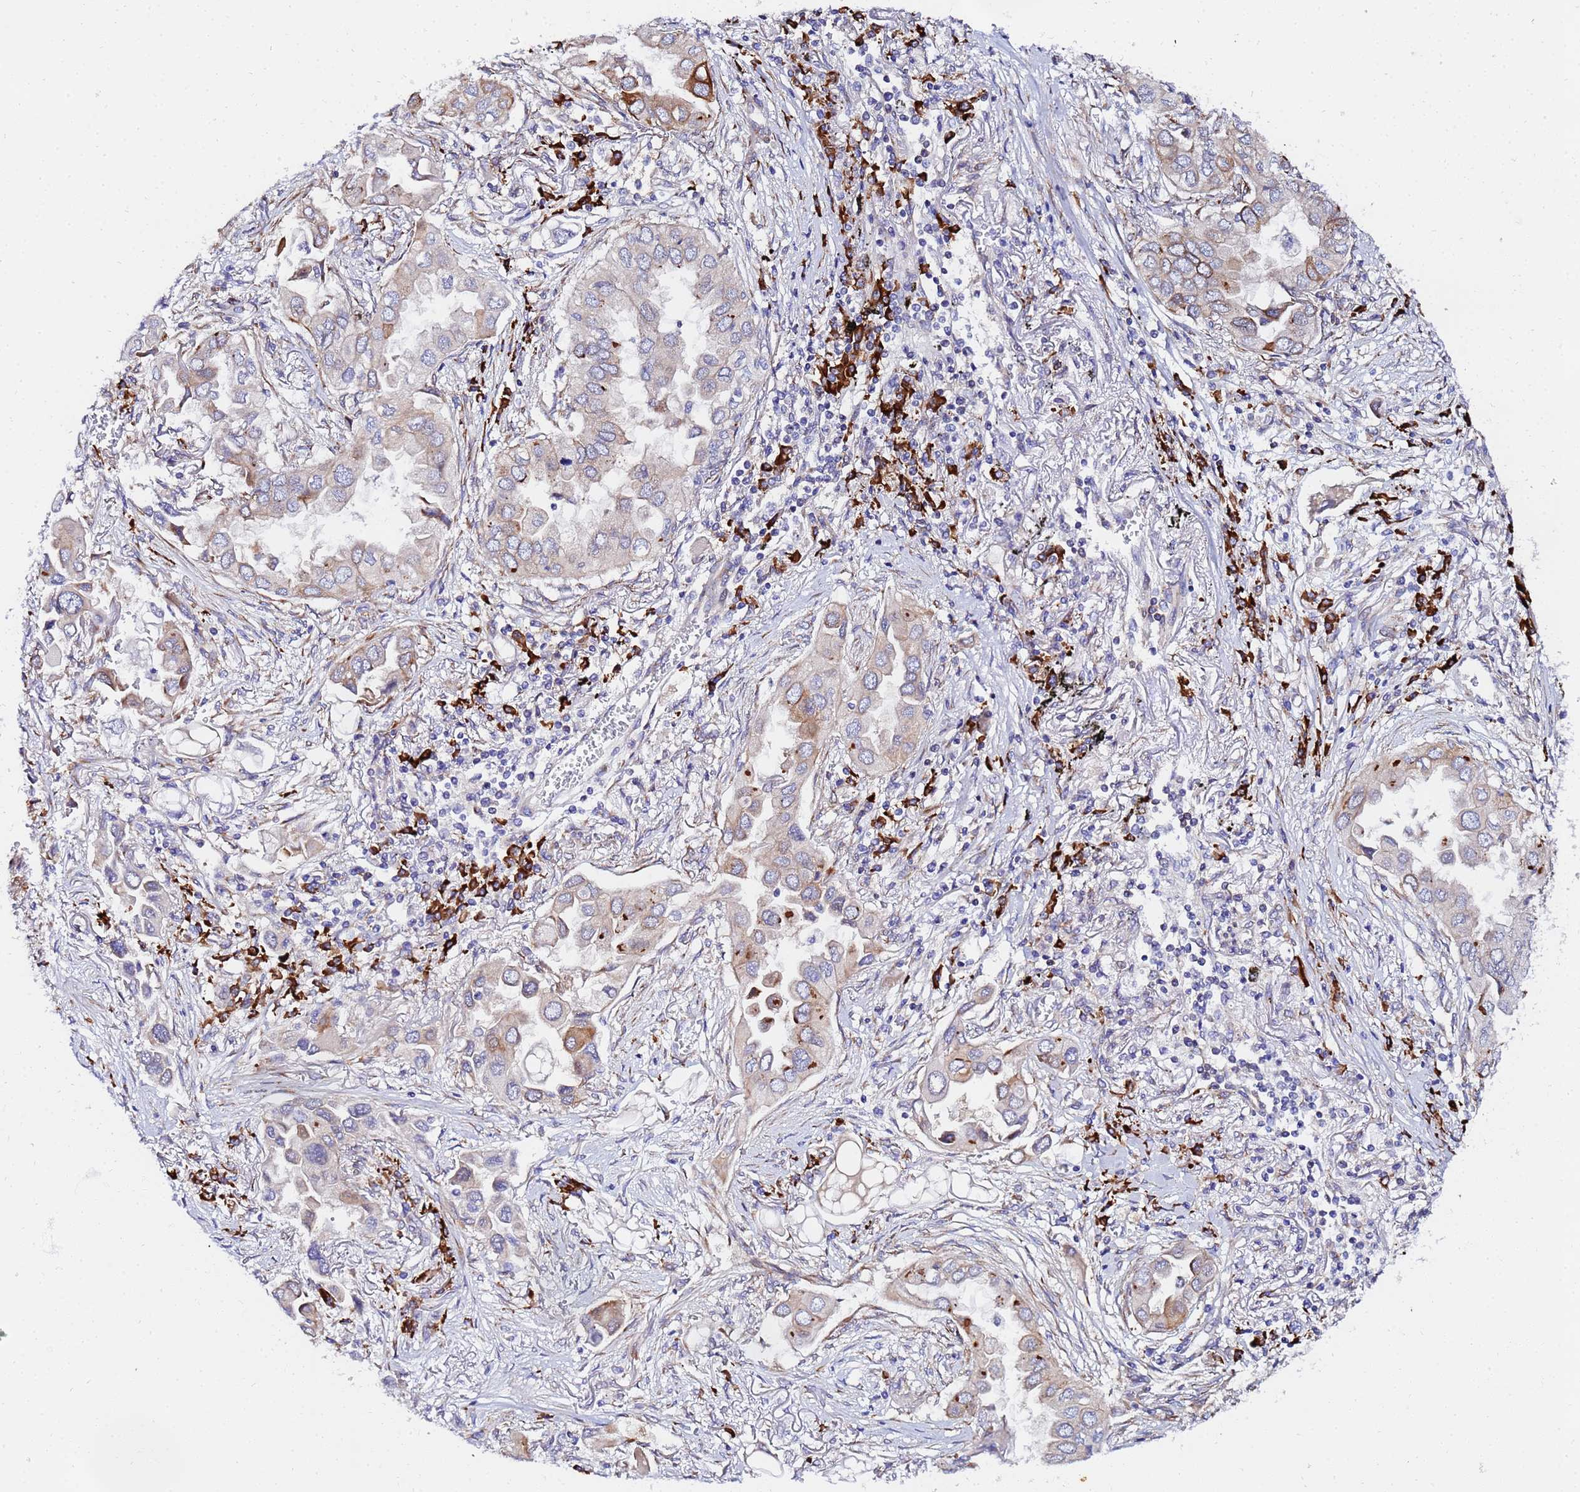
{"staining": {"intensity": "moderate", "quantity": "<25%", "location": "cytoplasmic/membranous"}, "tissue": "lung cancer", "cell_type": "Tumor cells", "image_type": "cancer", "snomed": [{"axis": "morphology", "description": "Adenocarcinoma, NOS"}, {"axis": "topography", "description": "Lung"}], "caption": "The photomicrograph demonstrates immunohistochemical staining of lung cancer (adenocarcinoma). There is moderate cytoplasmic/membranous positivity is present in about <25% of tumor cells.", "gene": "POM121", "patient": {"sex": "female", "age": 76}}